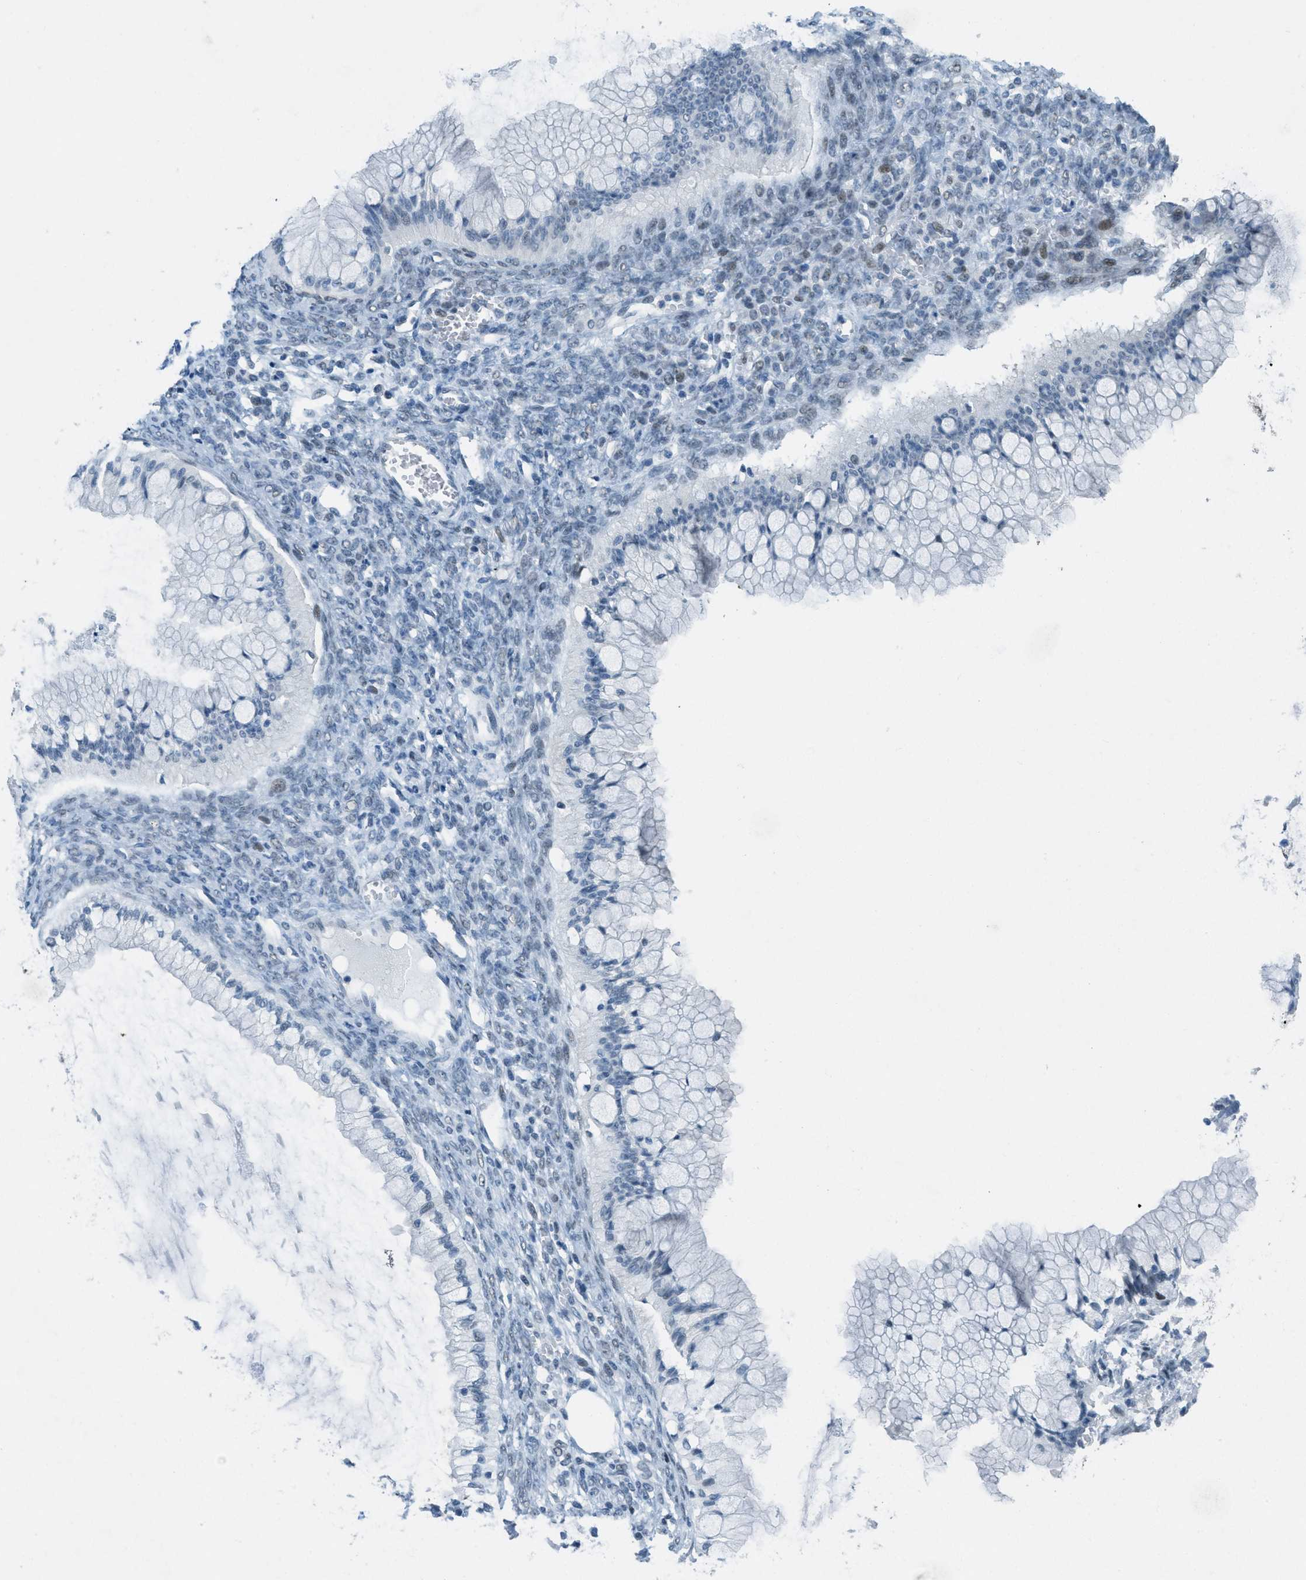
{"staining": {"intensity": "weak", "quantity": "<25%", "location": "nuclear"}, "tissue": "ovarian cancer", "cell_type": "Tumor cells", "image_type": "cancer", "snomed": [{"axis": "morphology", "description": "Cystadenocarcinoma, mucinous, NOS"}, {"axis": "topography", "description": "Ovary"}], "caption": "There is no significant positivity in tumor cells of mucinous cystadenocarcinoma (ovarian).", "gene": "TTC13", "patient": {"sex": "female", "age": 57}}